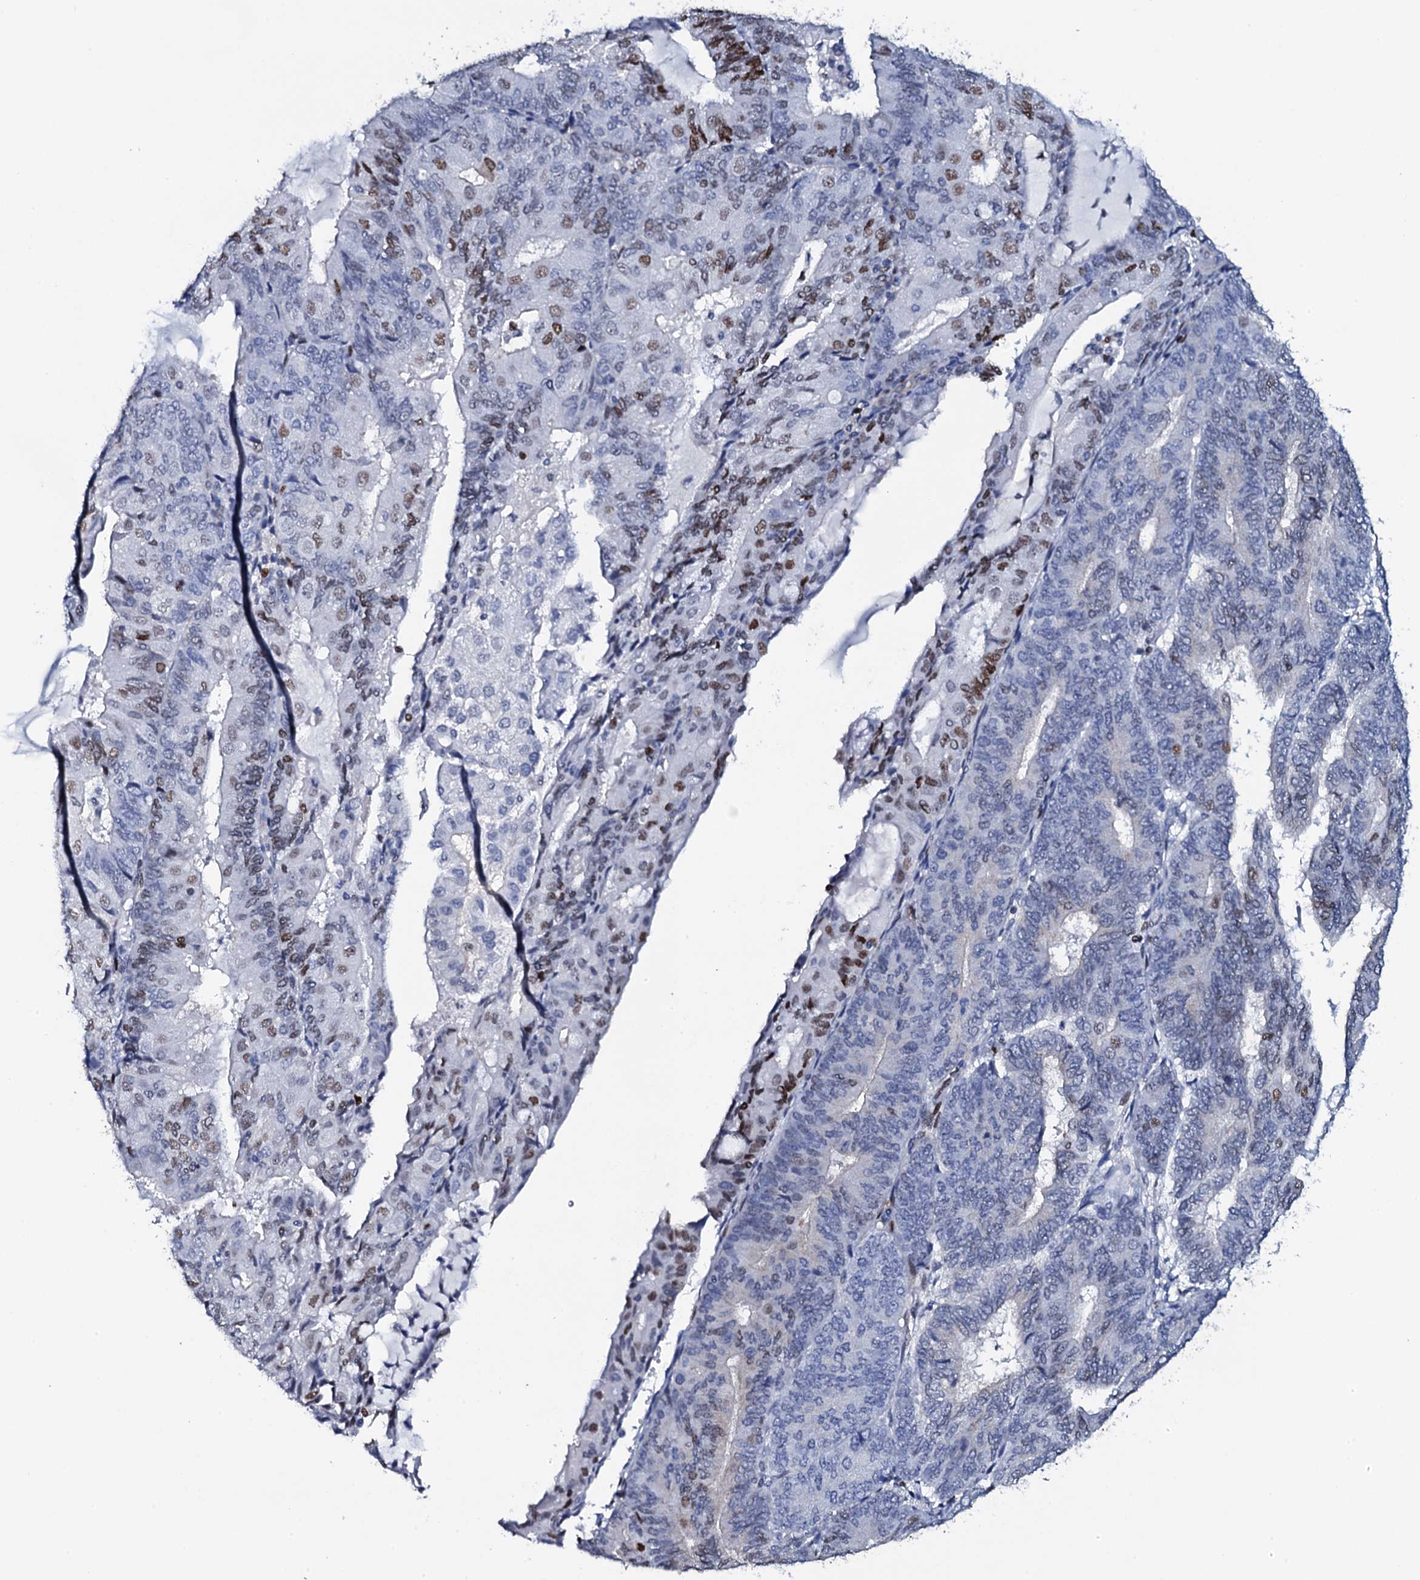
{"staining": {"intensity": "moderate", "quantity": "<25%", "location": "nuclear"}, "tissue": "endometrial cancer", "cell_type": "Tumor cells", "image_type": "cancer", "snomed": [{"axis": "morphology", "description": "Adenocarcinoma, NOS"}, {"axis": "topography", "description": "Endometrium"}], "caption": "Immunohistochemical staining of human endometrial cancer (adenocarcinoma) displays moderate nuclear protein expression in about <25% of tumor cells. The protein is shown in brown color, while the nuclei are stained blue.", "gene": "NPM2", "patient": {"sex": "female", "age": 81}}